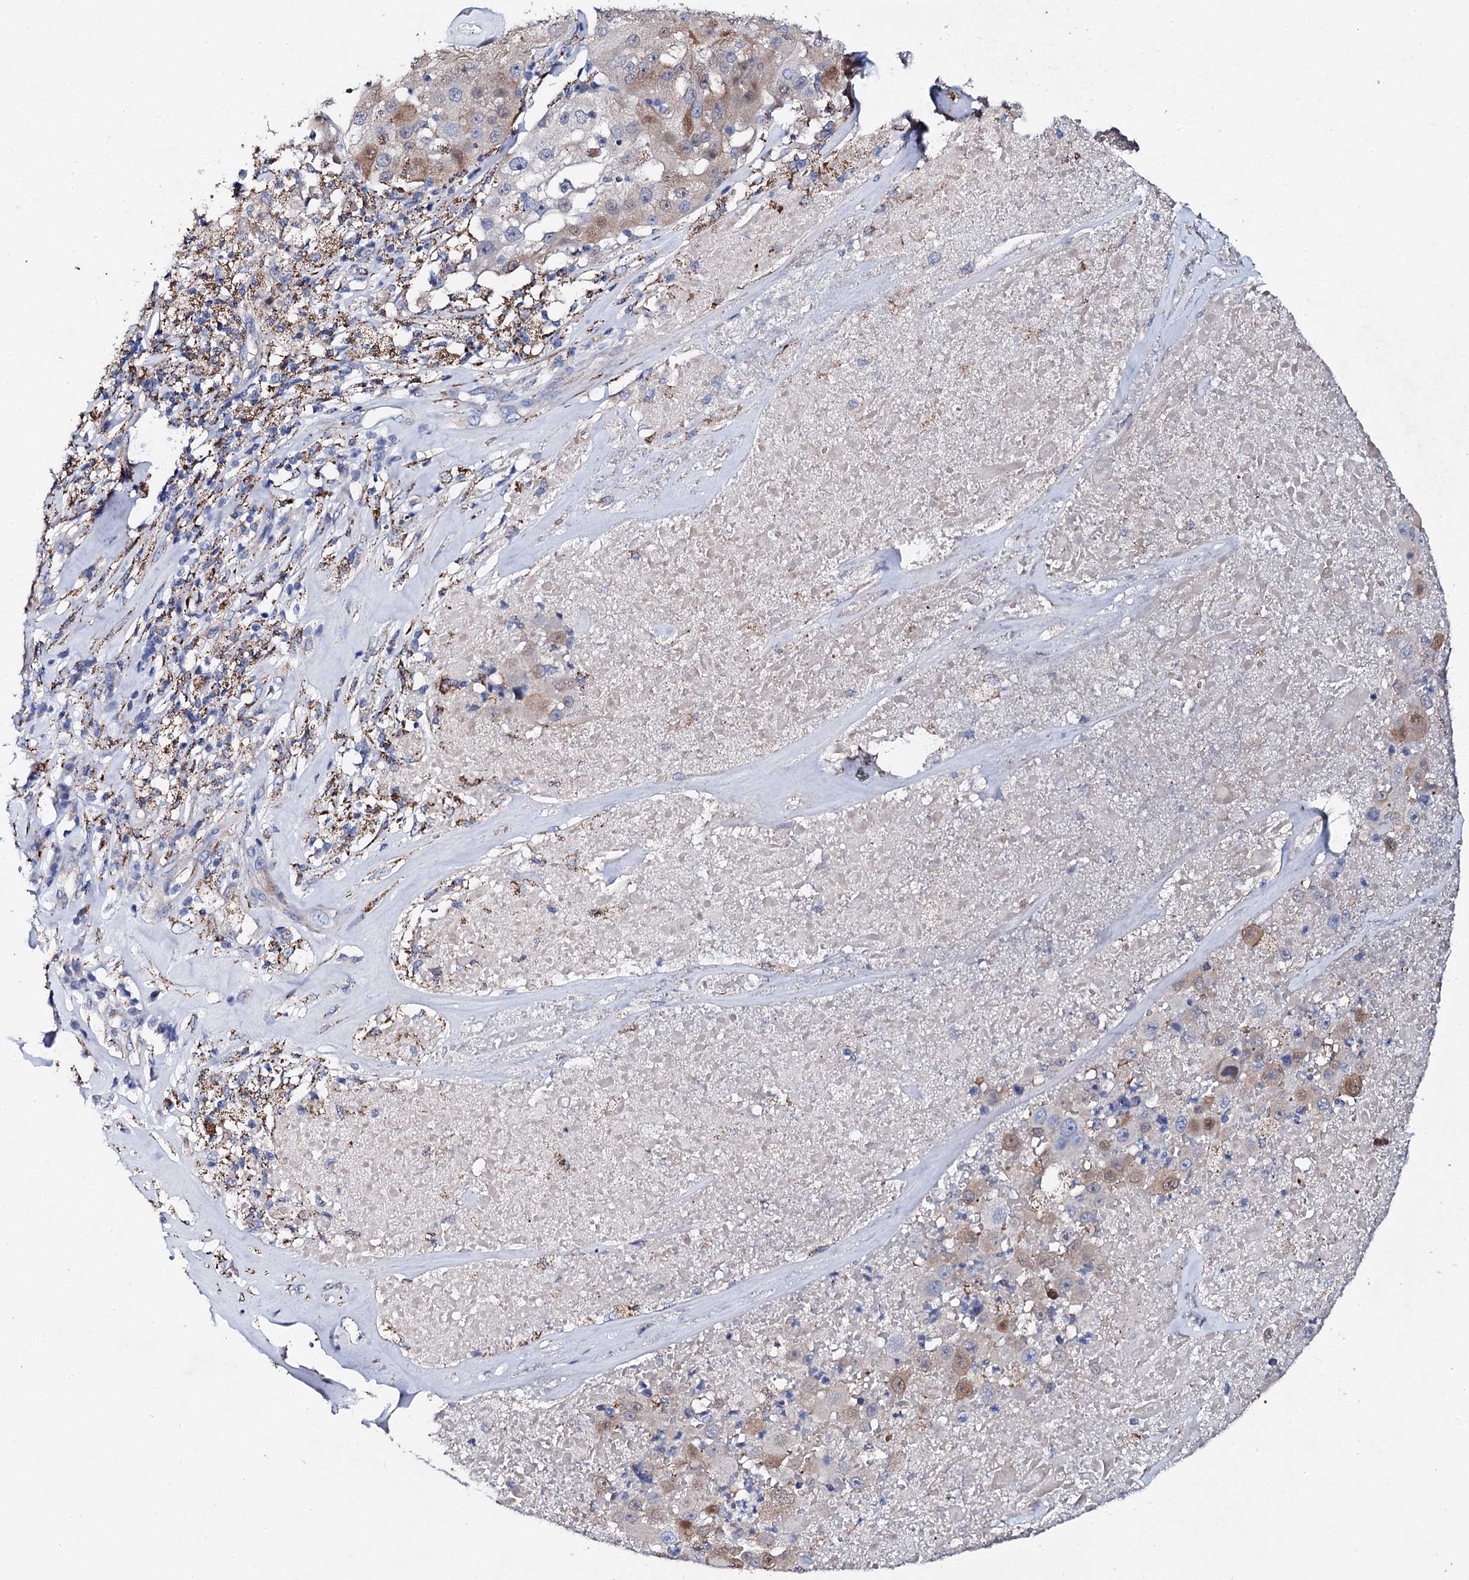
{"staining": {"intensity": "moderate", "quantity": "<25%", "location": "cytoplasmic/membranous,nuclear"}, "tissue": "melanoma", "cell_type": "Tumor cells", "image_type": "cancer", "snomed": [{"axis": "morphology", "description": "Malignant melanoma, Metastatic site"}, {"axis": "topography", "description": "Lymph node"}], "caption": "A micrograph showing moderate cytoplasmic/membranous and nuclear staining in approximately <25% of tumor cells in malignant melanoma (metastatic site), as visualized by brown immunohistochemical staining.", "gene": "KLHL32", "patient": {"sex": "male", "age": 62}}